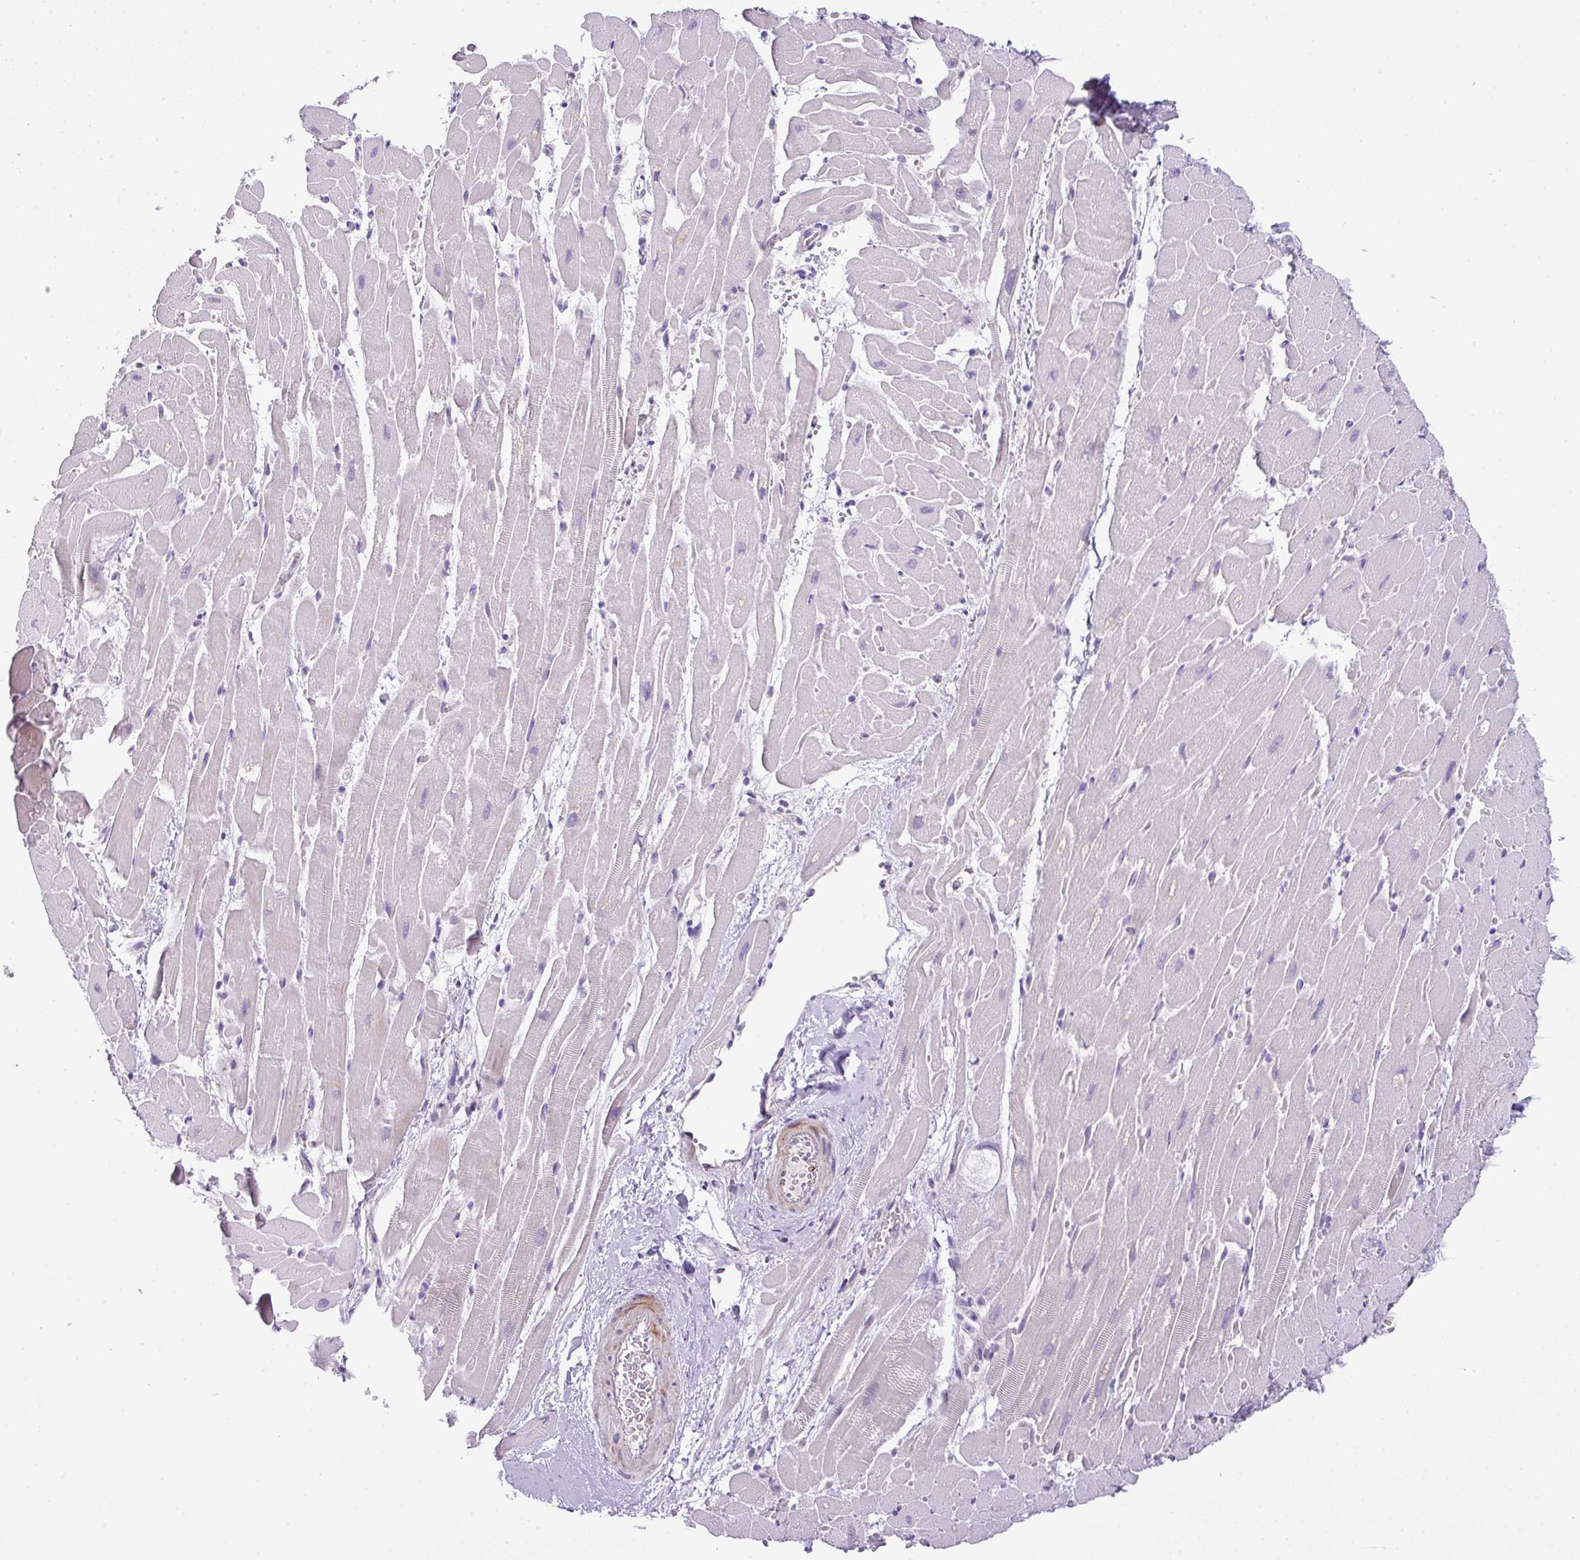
{"staining": {"intensity": "negative", "quantity": "none", "location": "none"}, "tissue": "heart muscle", "cell_type": "Cardiomyocytes", "image_type": "normal", "snomed": [{"axis": "morphology", "description": "Normal tissue, NOS"}, {"axis": "topography", "description": "Heart"}], "caption": "A photomicrograph of heart muscle stained for a protein exhibits no brown staining in cardiomyocytes. (Brightfield microscopy of DAB immunohistochemistry (IHC) at high magnification).", "gene": "ENSG00000273748", "patient": {"sex": "male", "age": 37}}